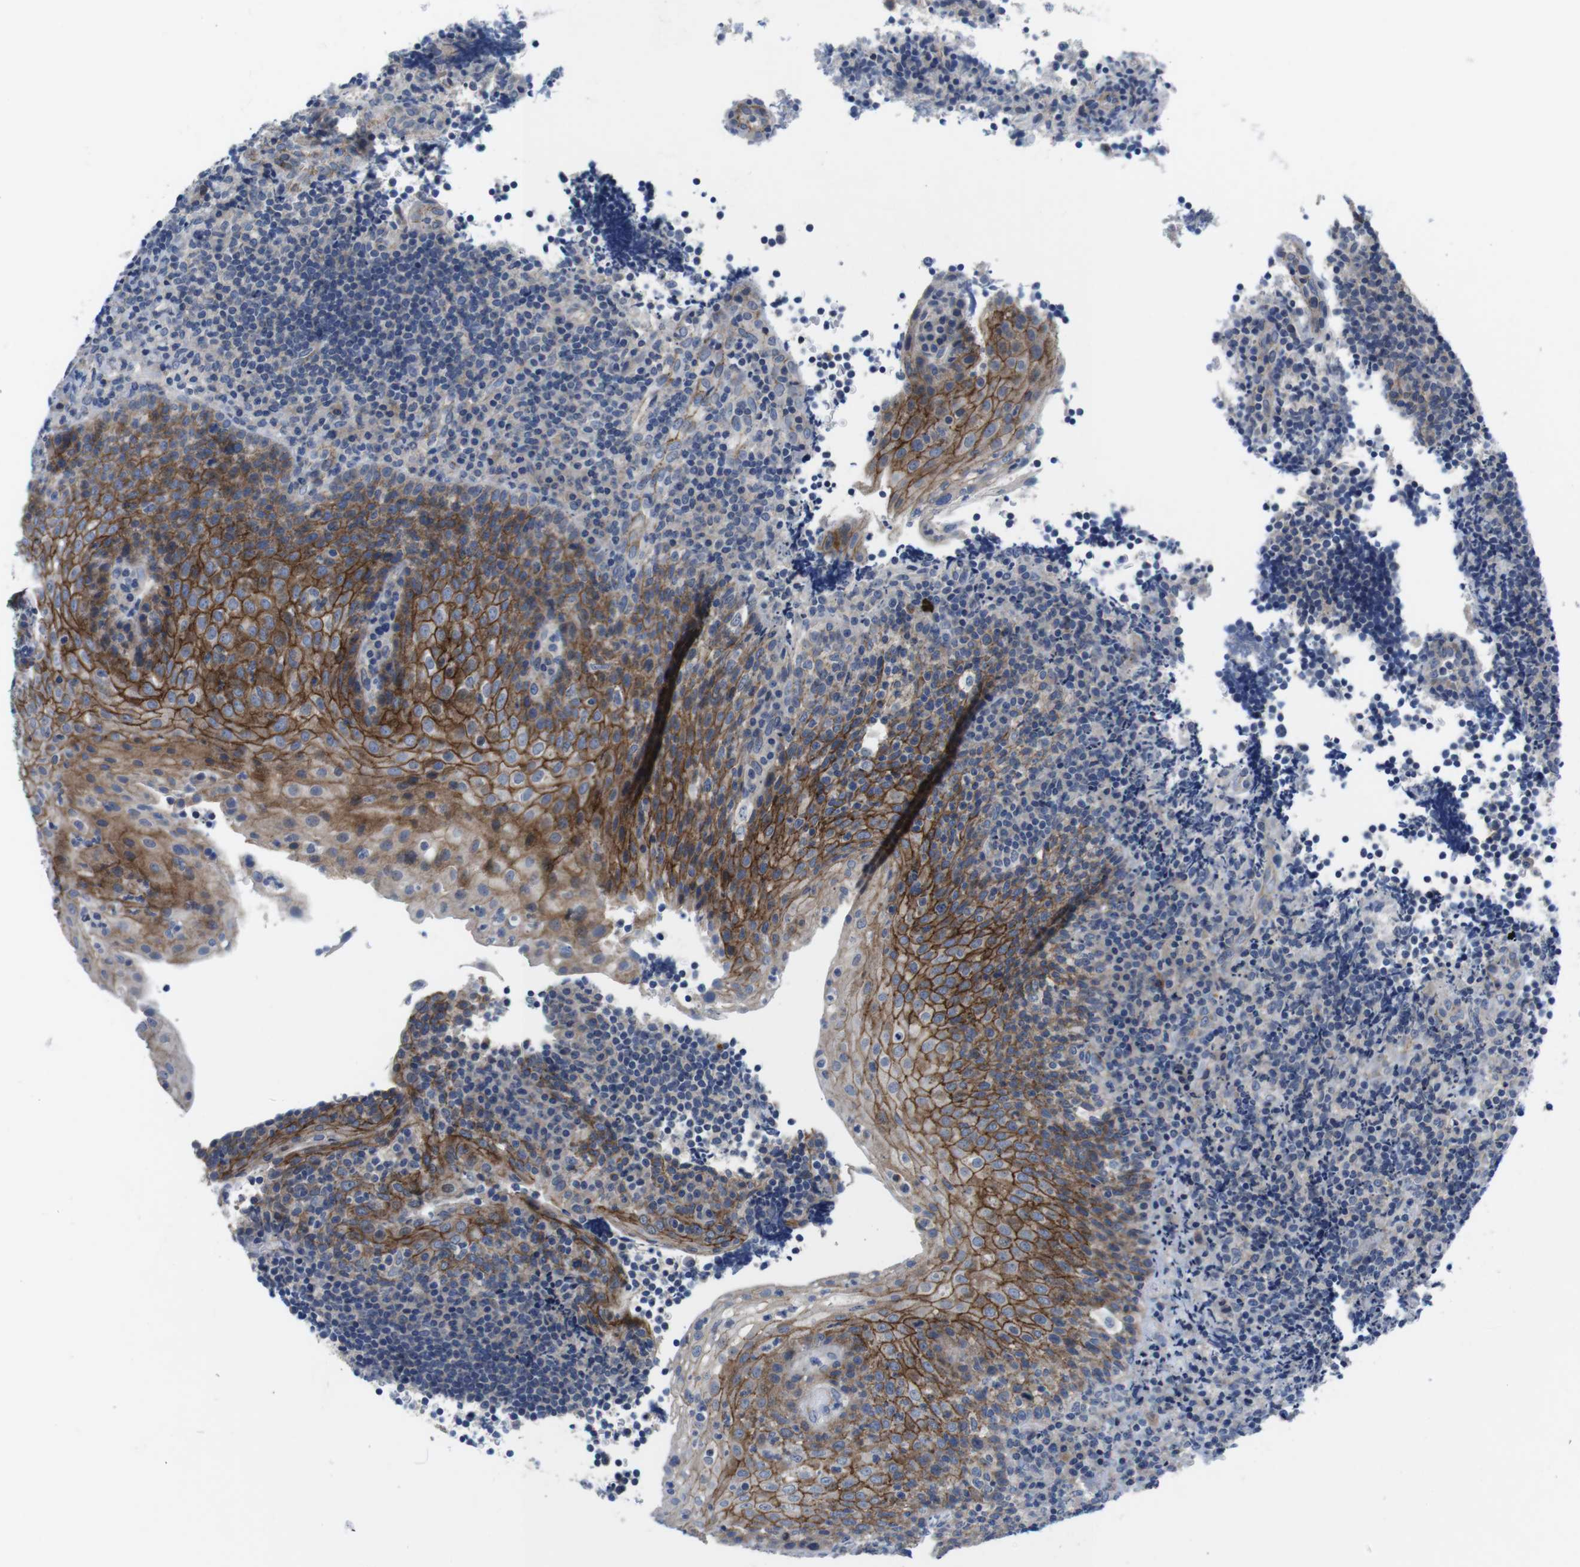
{"staining": {"intensity": "negative", "quantity": "none", "location": "none"}, "tissue": "lymphoma", "cell_type": "Tumor cells", "image_type": "cancer", "snomed": [{"axis": "morphology", "description": "Malignant lymphoma, non-Hodgkin's type, High grade"}, {"axis": "topography", "description": "Tonsil"}], "caption": "This image is of malignant lymphoma, non-Hodgkin's type (high-grade) stained with immunohistochemistry (IHC) to label a protein in brown with the nuclei are counter-stained blue. There is no expression in tumor cells.", "gene": "SCRIB", "patient": {"sex": "female", "age": 36}}